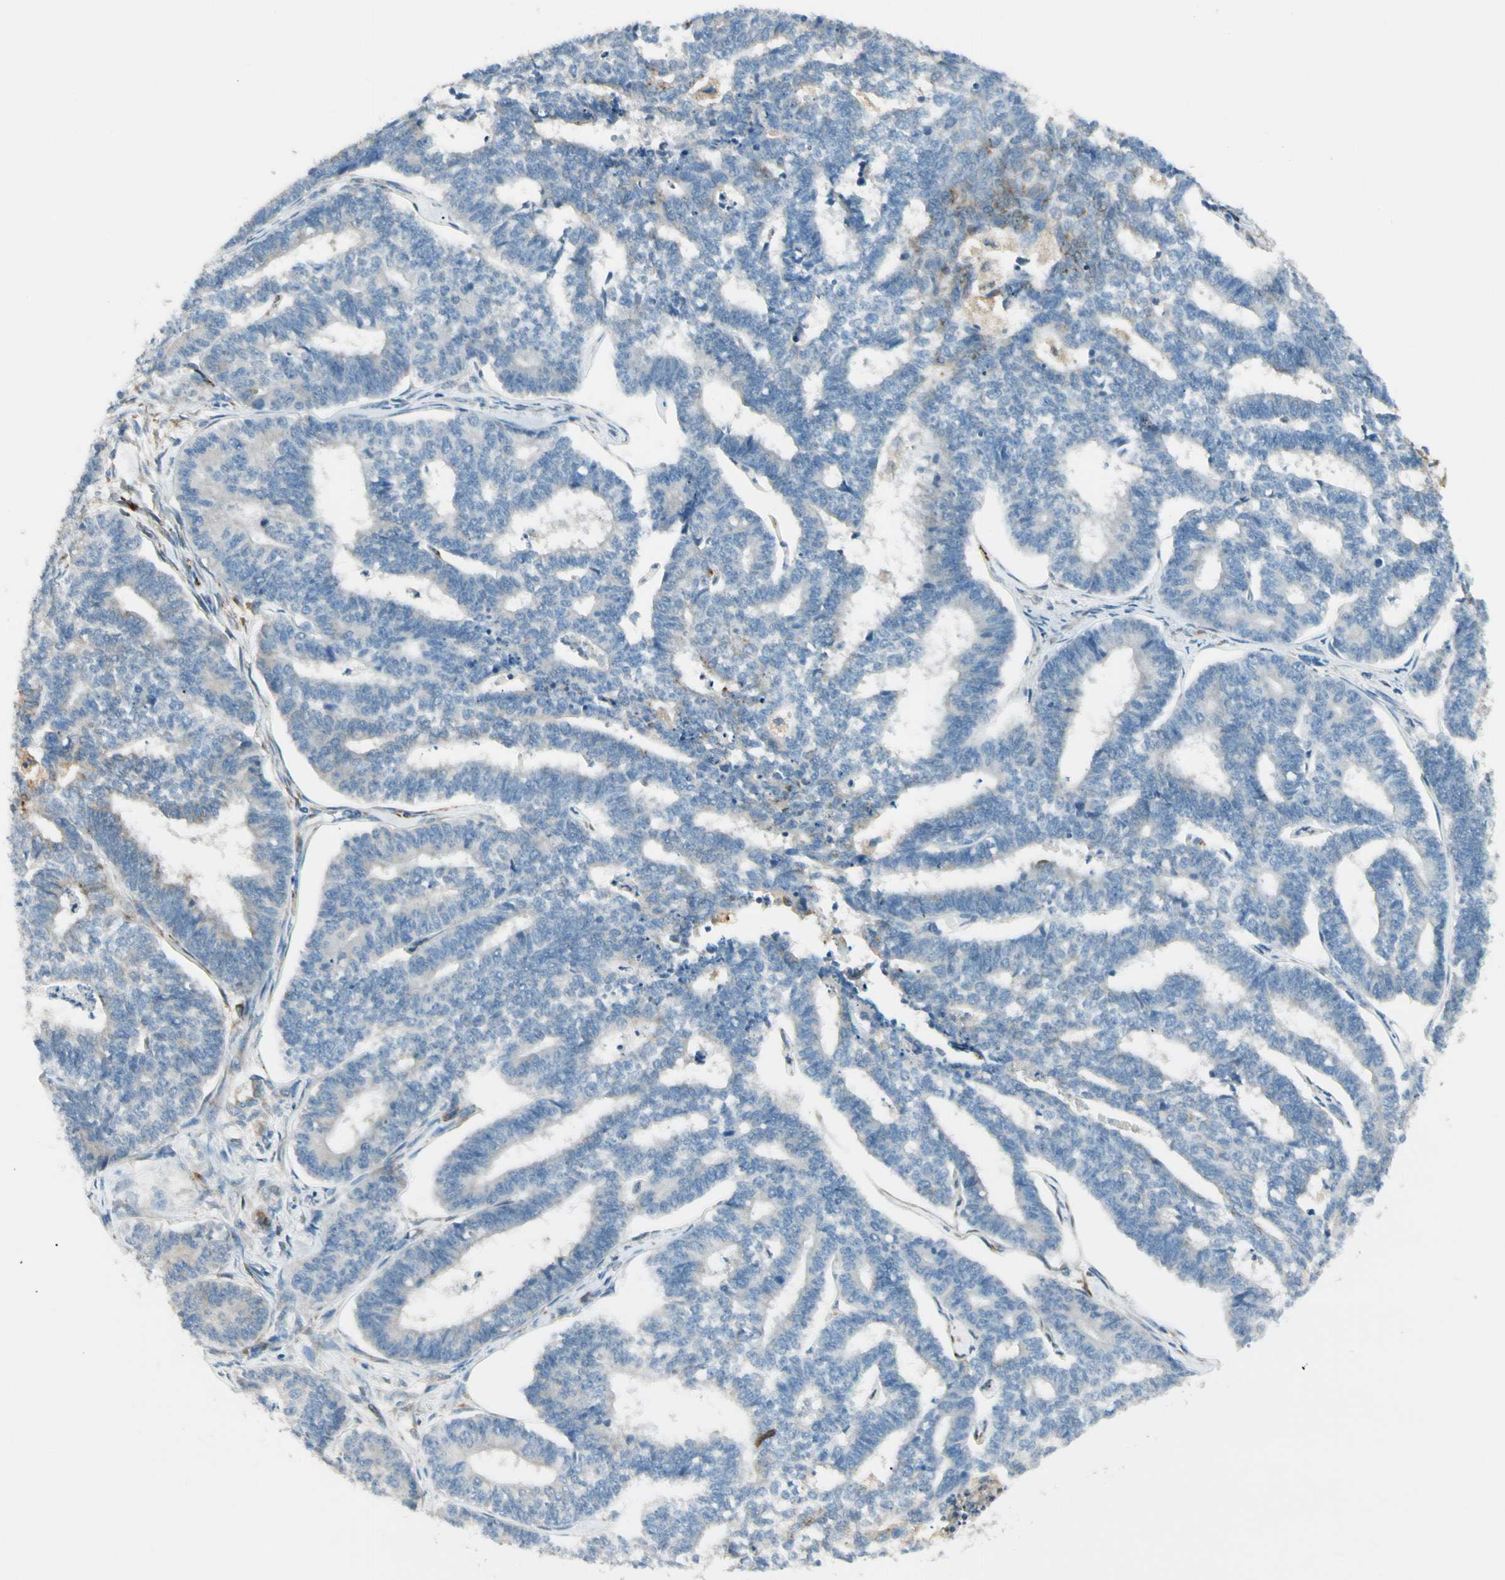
{"staining": {"intensity": "negative", "quantity": "none", "location": "none"}, "tissue": "endometrial cancer", "cell_type": "Tumor cells", "image_type": "cancer", "snomed": [{"axis": "morphology", "description": "Adenocarcinoma, NOS"}, {"axis": "topography", "description": "Endometrium"}], "caption": "IHC photomicrograph of human endometrial cancer stained for a protein (brown), which demonstrates no expression in tumor cells. (Stains: DAB (3,3'-diaminobenzidine) immunohistochemistry (IHC) with hematoxylin counter stain, Microscopy: brightfield microscopy at high magnification).", "gene": "LPCAT2", "patient": {"sex": "female", "age": 70}}